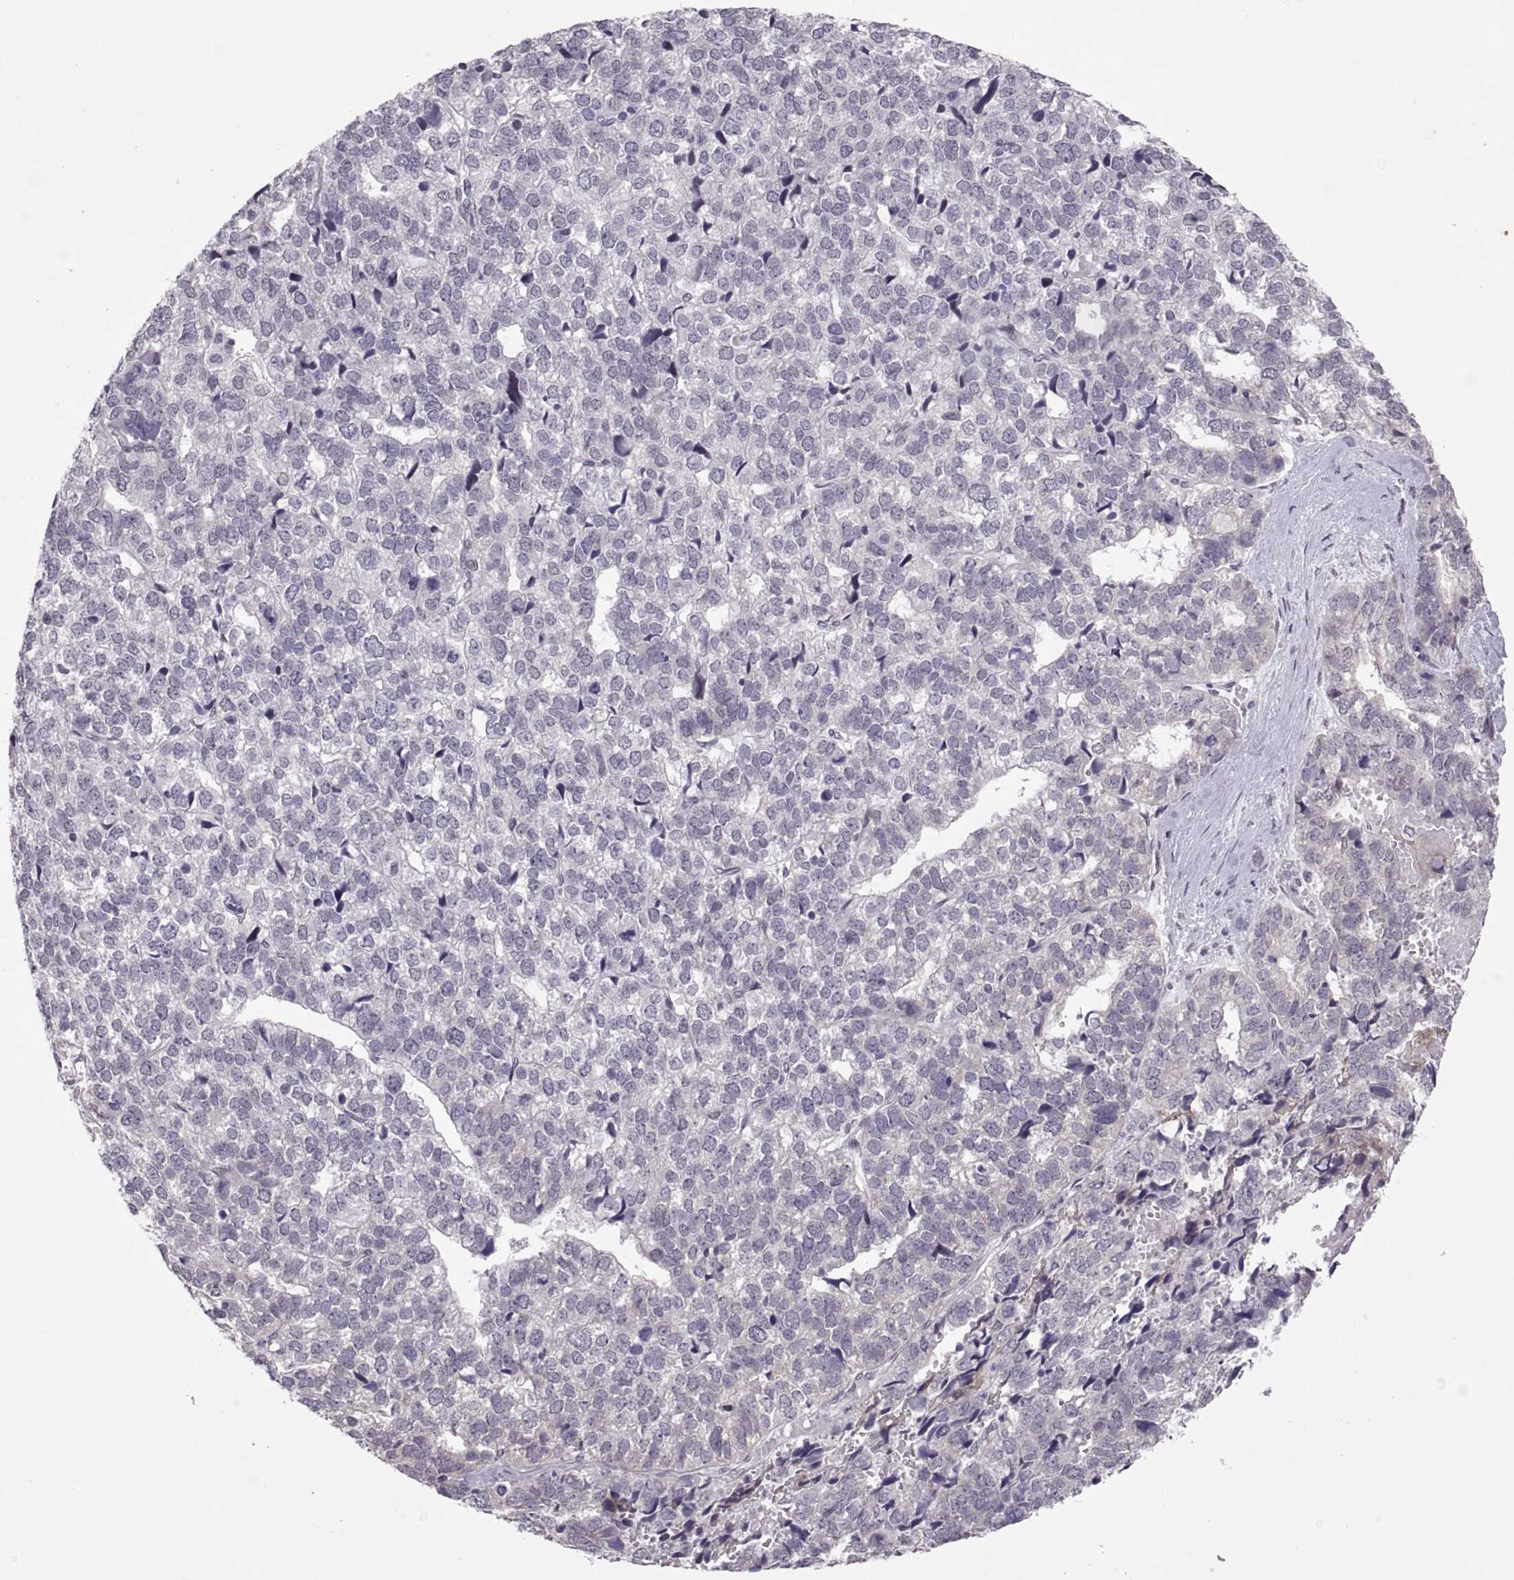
{"staining": {"intensity": "negative", "quantity": "none", "location": "none"}, "tissue": "stomach cancer", "cell_type": "Tumor cells", "image_type": "cancer", "snomed": [{"axis": "morphology", "description": "Adenocarcinoma, NOS"}, {"axis": "topography", "description": "Stomach"}], "caption": "Tumor cells show no significant expression in stomach cancer.", "gene": "KRT77", "patient": {"sex": "male", "age": 69}}